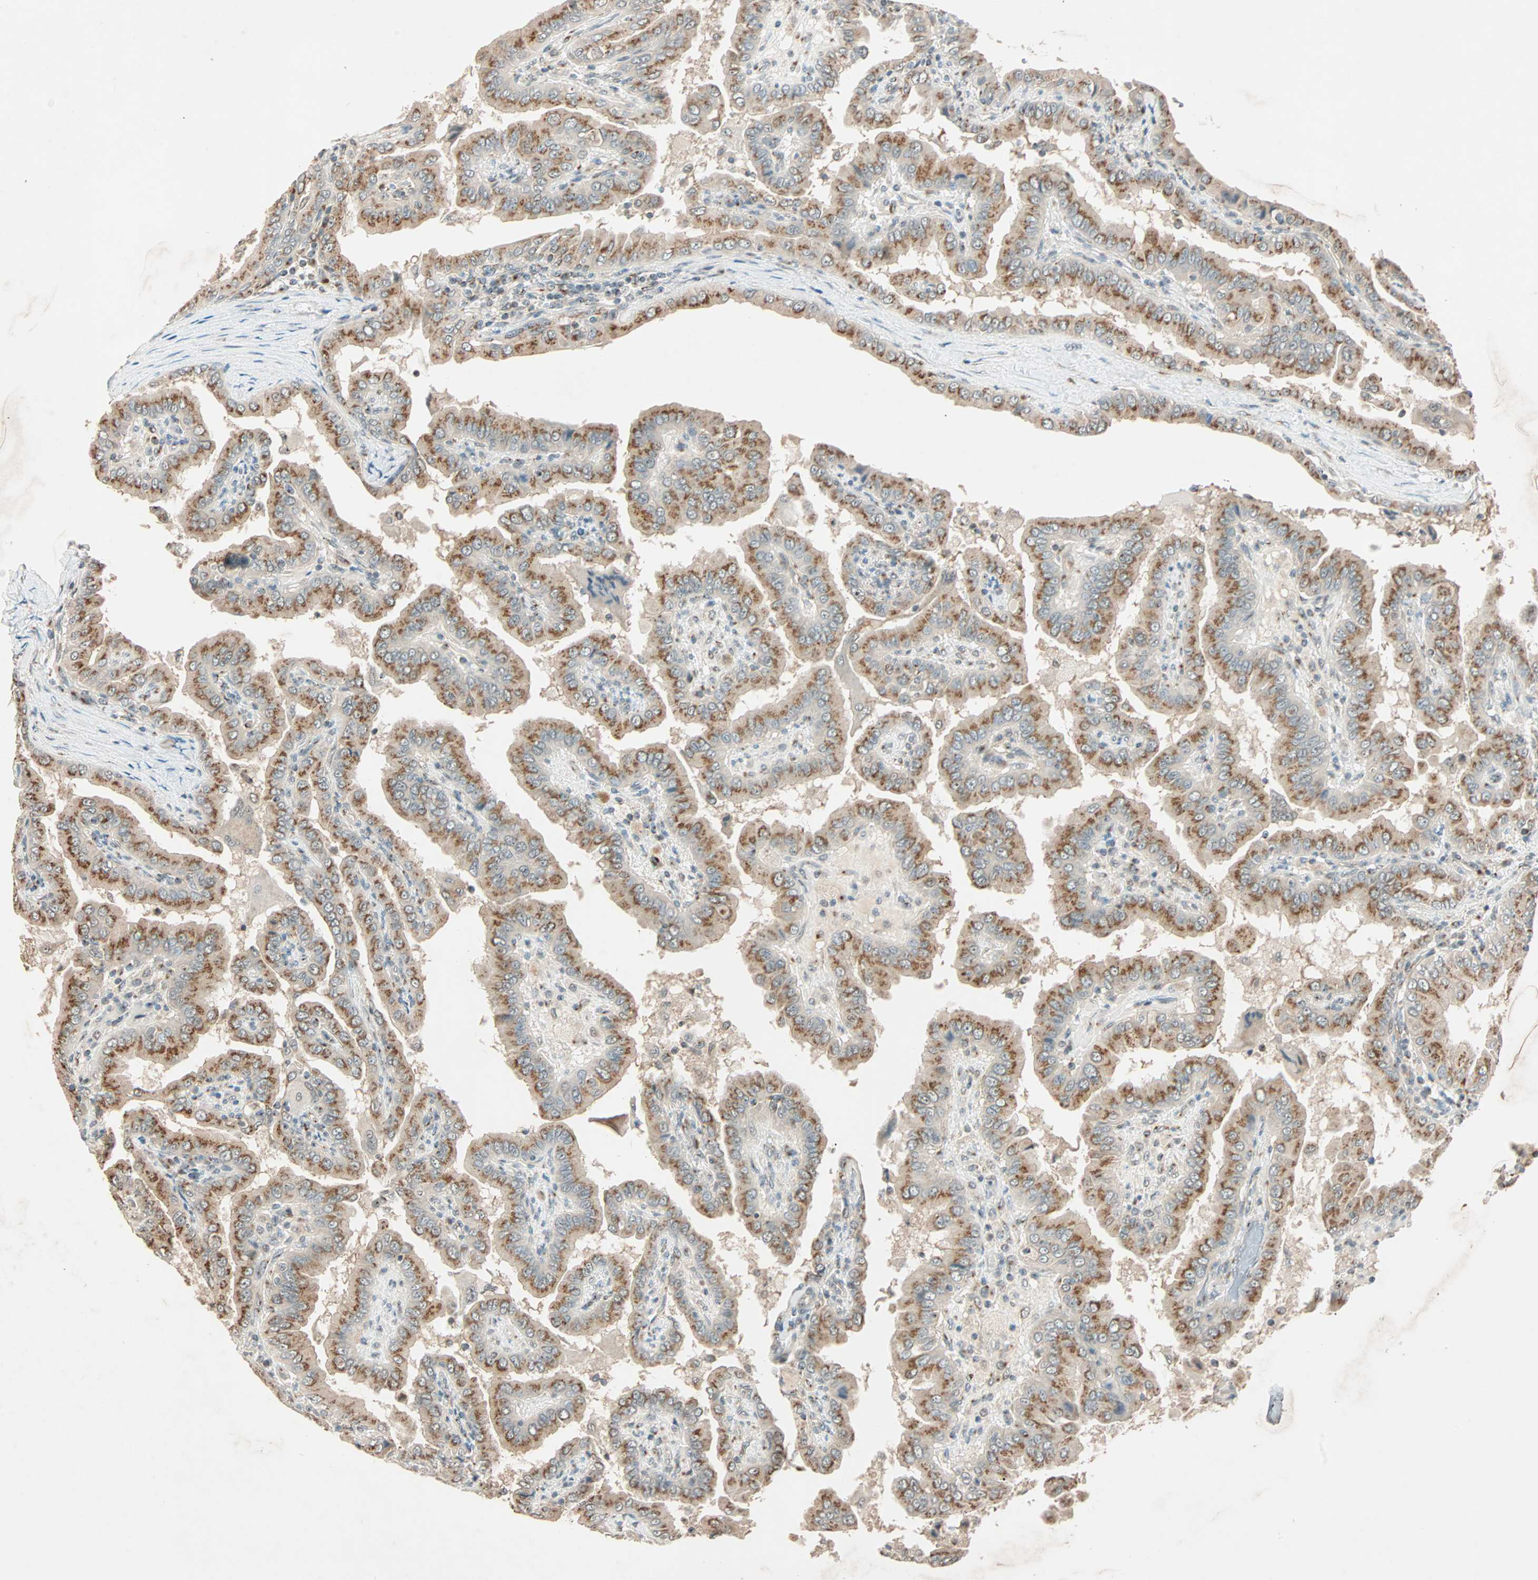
{"staining": {"intensity": "moderate", "quantity": ">75%", "location": "cytoplasmic/membranous"}, "tissue": "thyroid cancer", "cell_type": "Tumor cells", "image_type": "cancer", "snomed": [{"axis": "morphology", "description": "Papillary adenocarcinoma, NOS"}, {"axis": "topography", "description": "Thyroid gland"}], "caption": "Immunohistochemical staining of papillary adenocarcinoma (thyroid) demonstrates medium levels of moderate cytoplasmic/membranous staining in approximately >75% of tumor cells.", "gene": "PRDM2", "patient": {"sex": "male", "age": 33}}